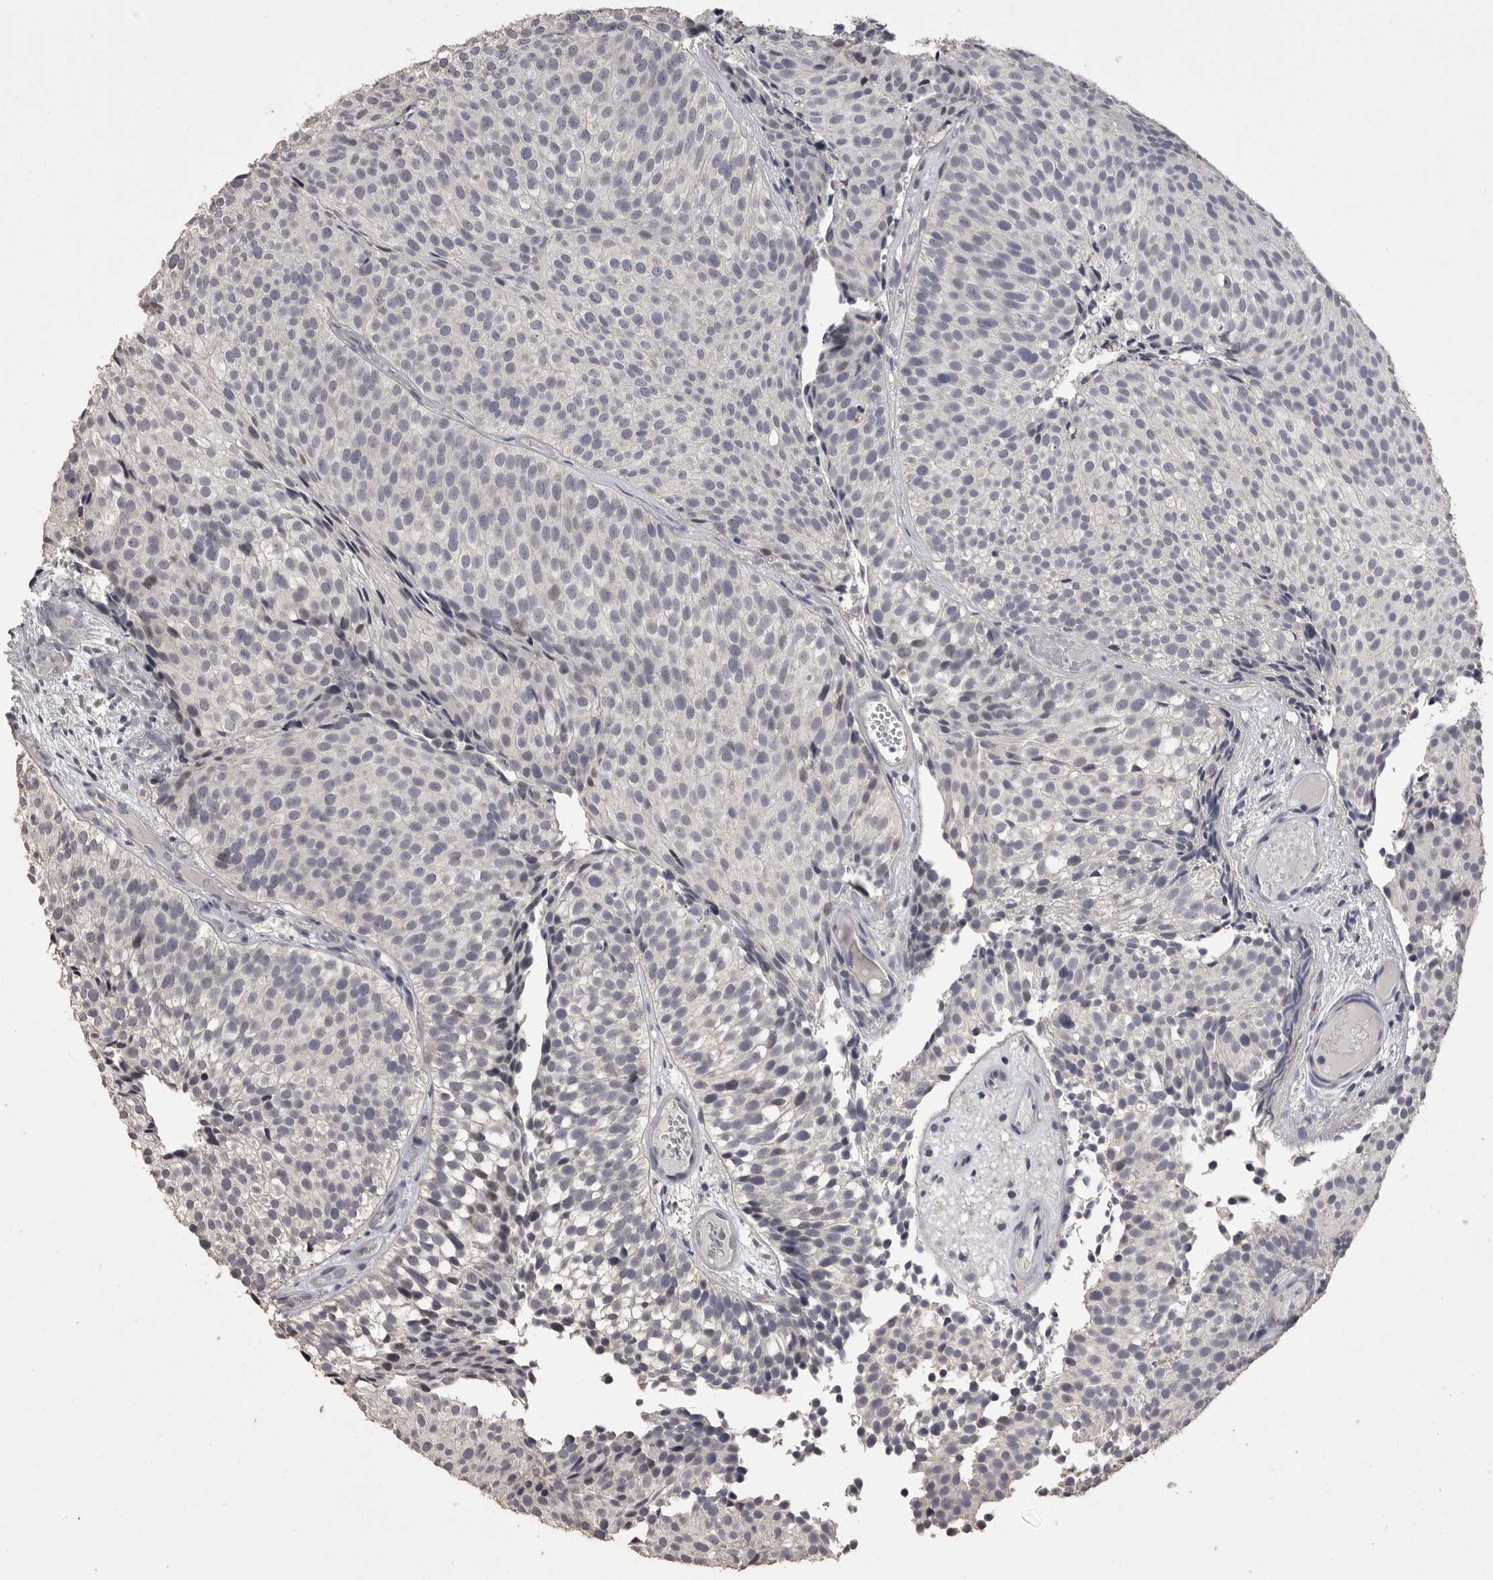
{"staining": {"intensity": "negative", "quantity": "none", "location": "none"}, "tissue": "urothelial cancer", "cell_type": "Tumor cells", "image_type": "cancer", "snomed": [{"axis": "morphology", "description": "Urothelial carcinoma, Low grade"}, {"axis": "topography", "description": "Urinary bladder"}], "caption": "Tumor cells are negative for protein expression in human urothelial cancer.", "gene": "MMP7", "patient": {"sex": "male", "age": 86}}